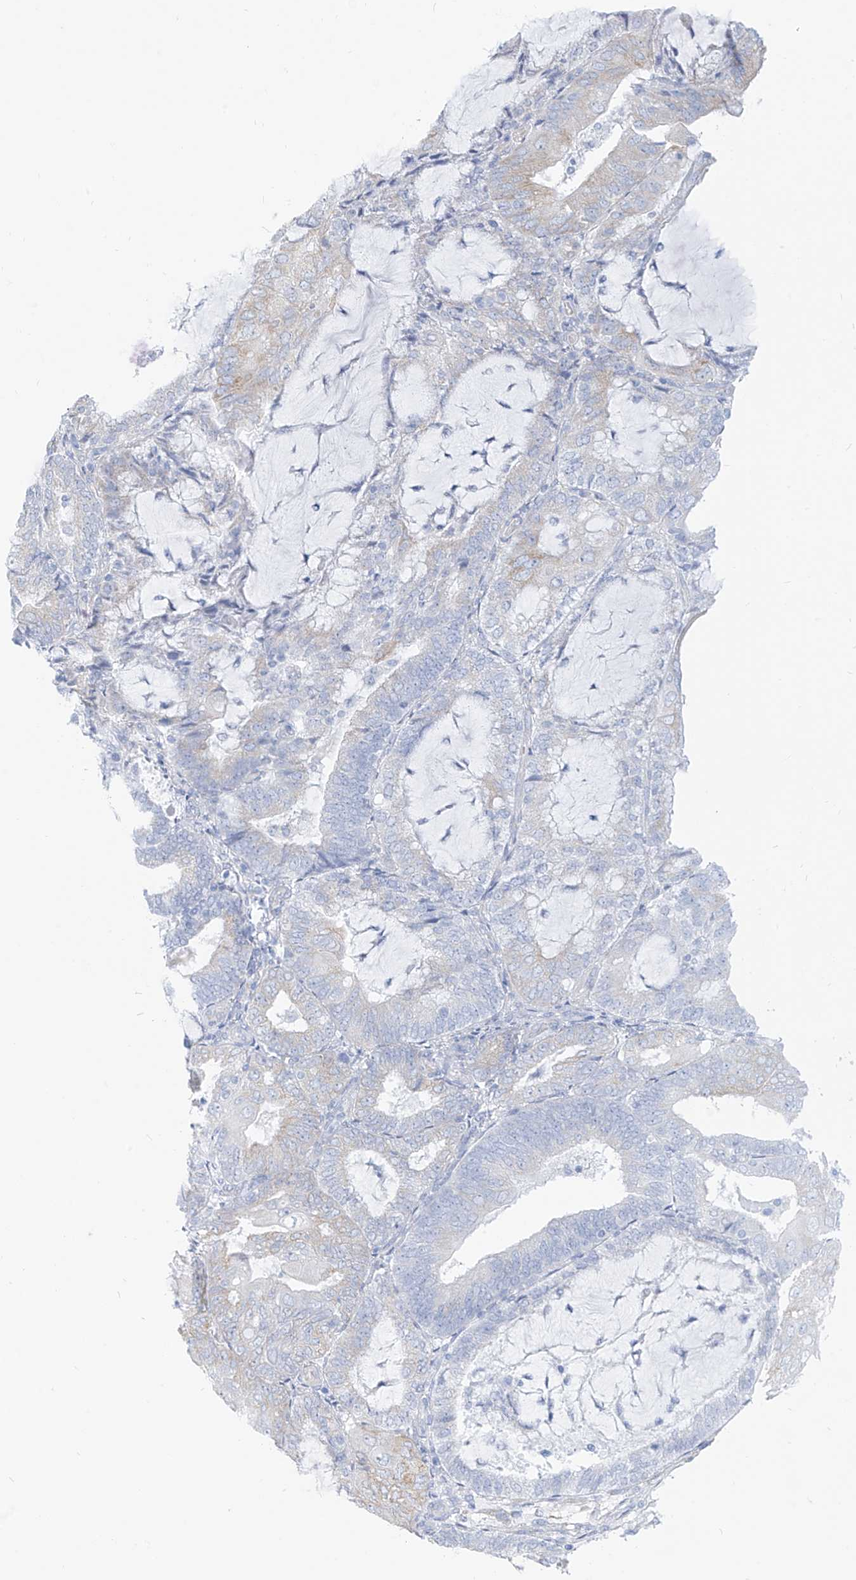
{"staining": {"intensity": "negative", "quantity": "none", "location": "none"}, "tissue": "endometrial cancer", "cell_type": "Tumor cells", "image_type": "cancer", "snomed": [{"axis": "morphology", "description": "Adenocarcinoma, NOS"}, {"axis": "topography", "description": "Endometrium"}], "caption": "The image exhibits no staining of tumor cells in adenocarcinoma (endometrial). The staining is performed using DAB (3,3'-diaminobenzidine) brown chromogen with nuclei counter-stained in using hematoxylin.", "gene": "RCN2", "patient": {"sex": "female", "age": 81}}